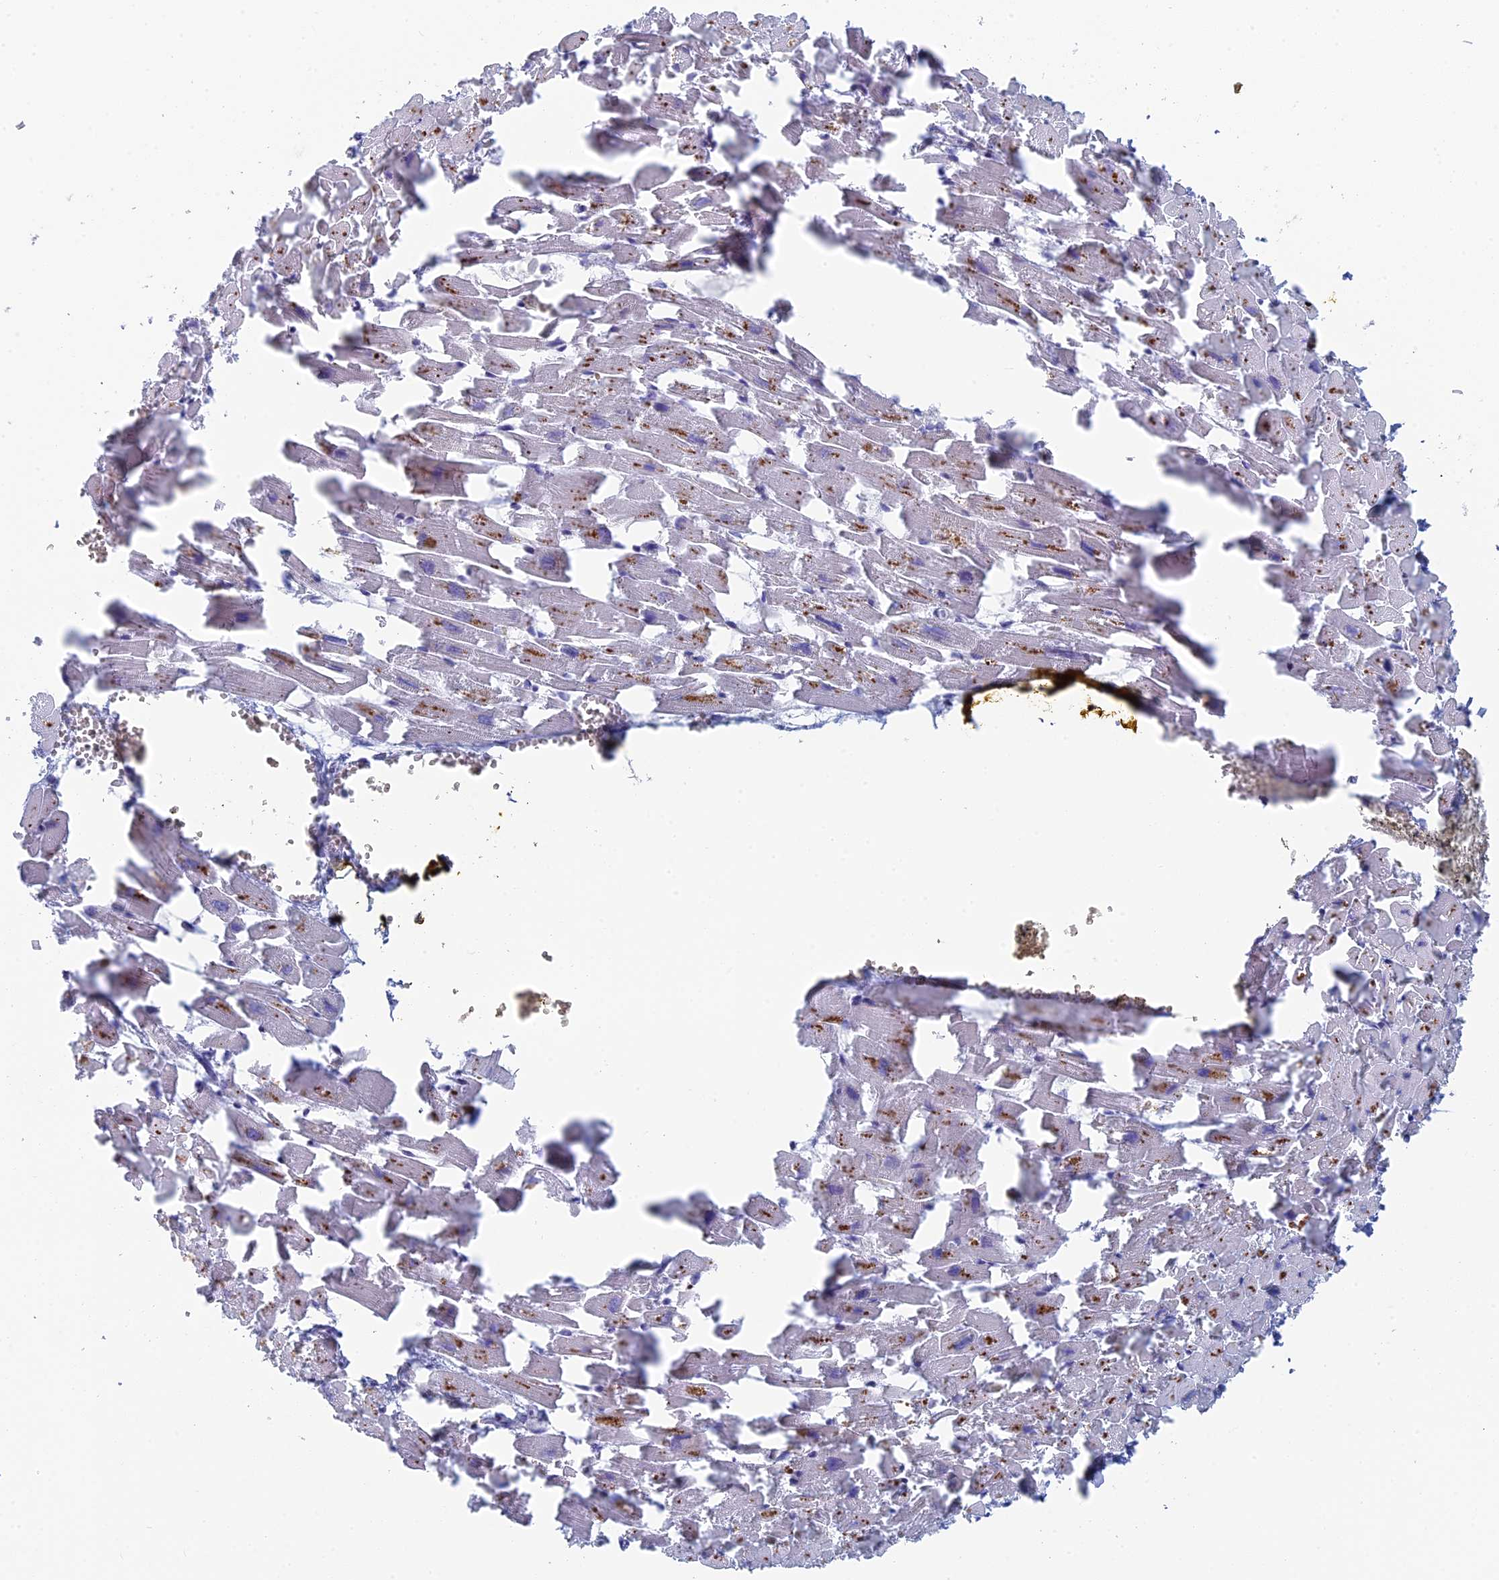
{"staining": {"intensity": "moderate", "quantity": "<25%", "location": "cytoplasmic/membranous"}, "tissue": "heart muscle", "cell_type": "Cardiomyocytes", "image_type": "normal", "snomed": [{"axis": "morphology", "description": "Normal tissue, NOS"}, {"axis": "topography", "description": "Heart"}], "caption": "Protein expression analysis of normal heart muscle reveals moderate cytoplasmic/membranous expression in about <25% of cardiomyocytes.", "gene": "ALMS1", "patient": {"sex": "female", "age": 64}}